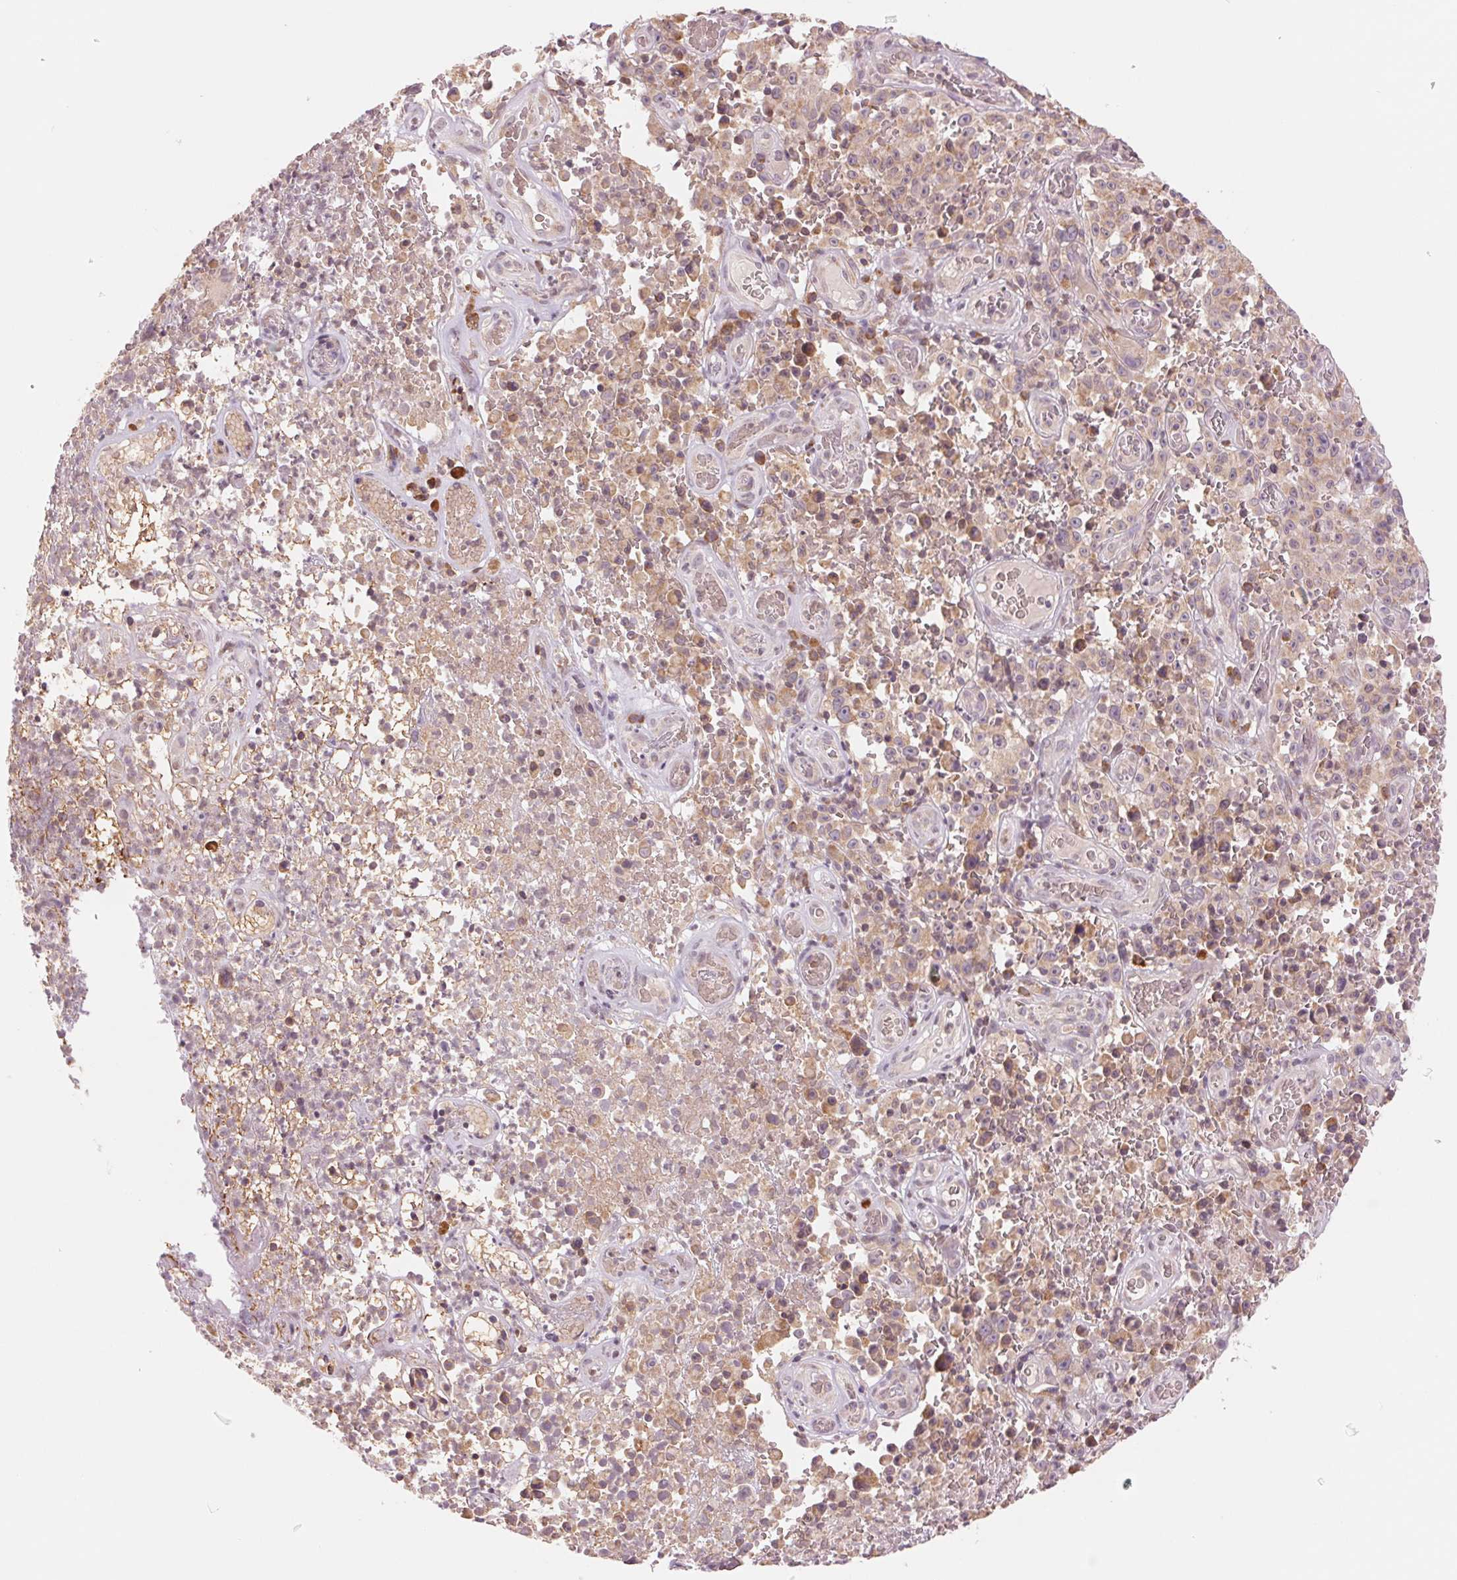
{"staining": {"intensity": "weak", "quantity": ">75%", "location": "cytoplasmic/membranous"}, "tissue": "melanoma", "cell_type": "Tumor cells", "image_type": "cancer", "snomed": [{"axis": "morphology", "description": "Malignant melanoma, NOS"}, {"axis": "topography", "description": "Skin"}], "caption": "Human malignant melanoma stained with a brown dye exhibits weak cytoplasmic/membranous positive positivity in approximately >75% of tumor cells.", "gene": "TECR", "patient": {"sex": "female", "age": 82}}